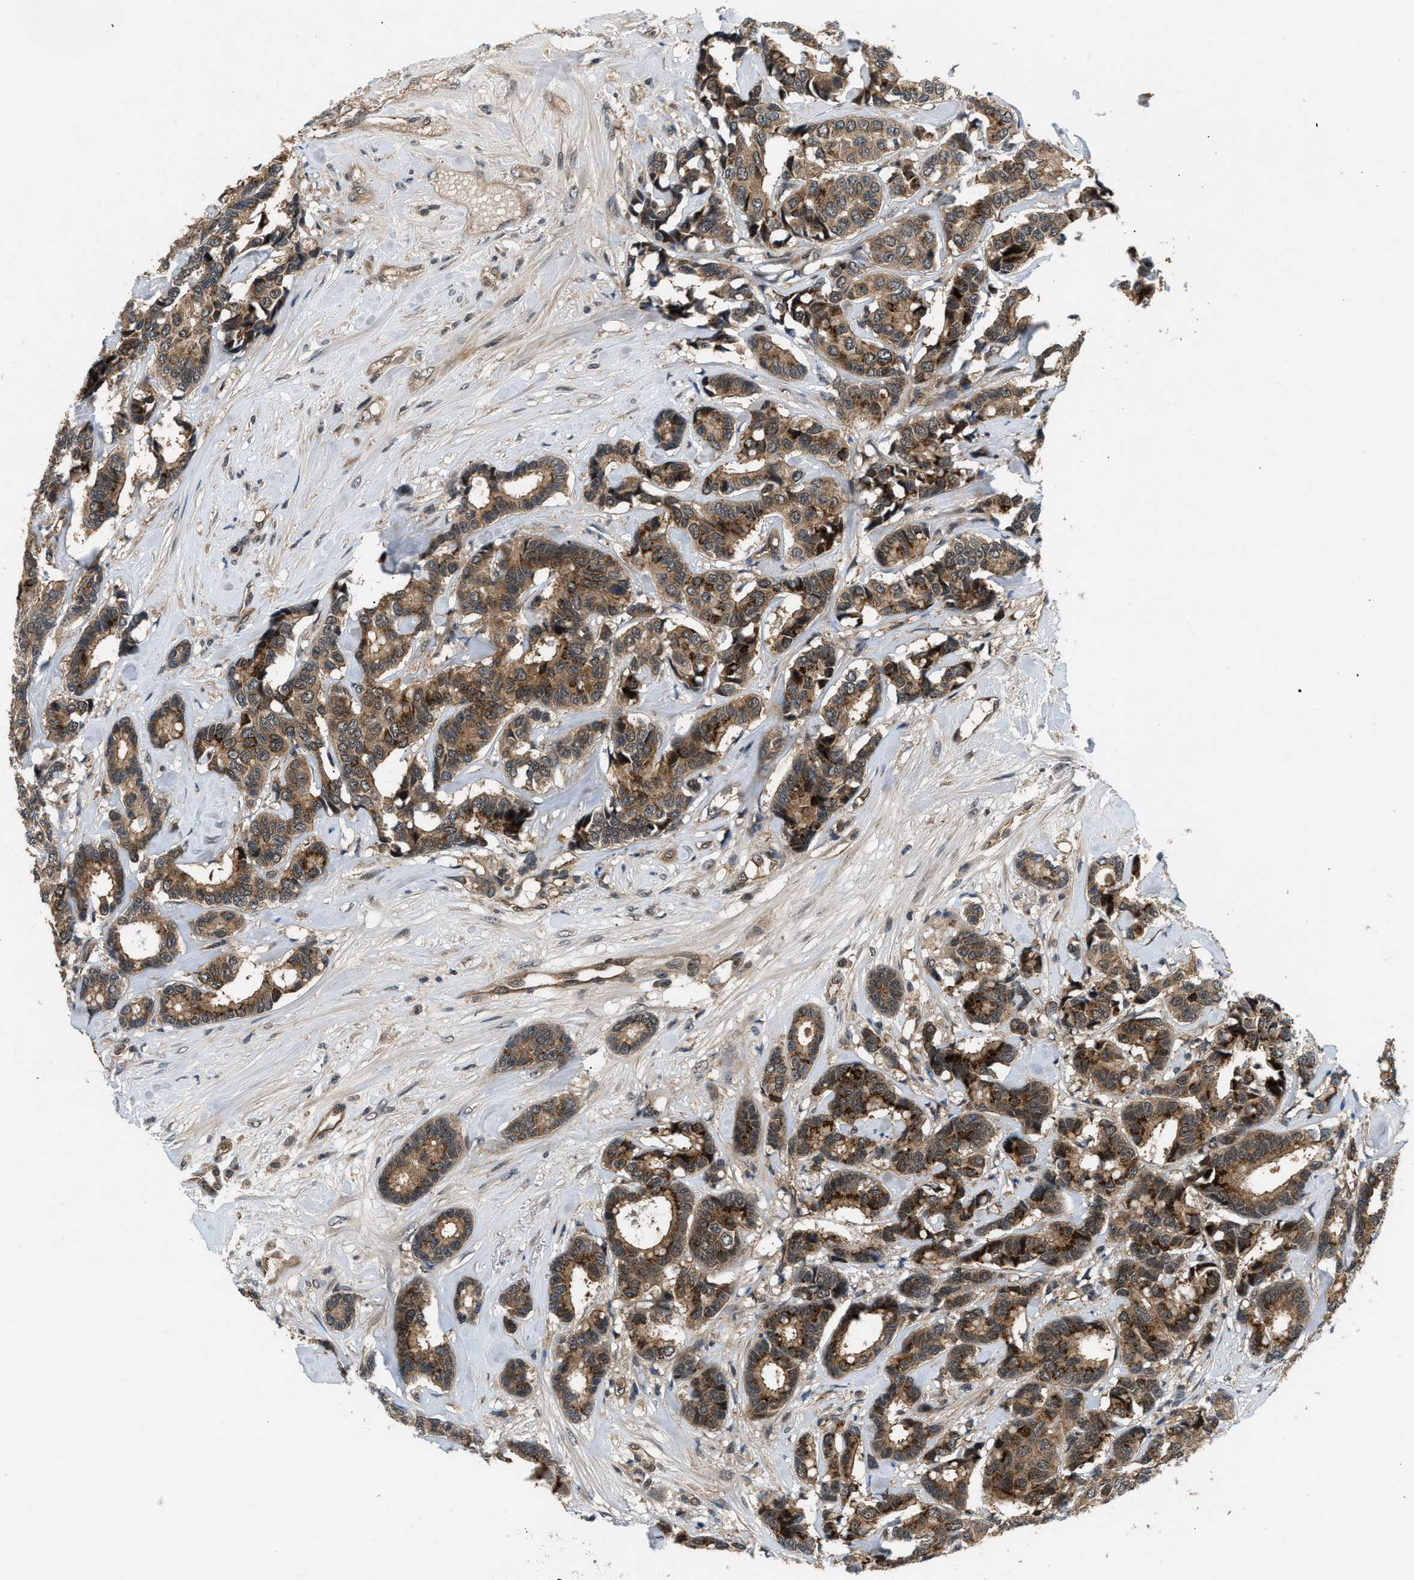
{"staining": {"intensity": "moderate", "quantity": ">75%", "location": "cytoplasmic/membranous"}, "tissue": "breast cancer", "cell_type": "Tumor cells", "image_type": "cancer", "snomed": [{"axis": "morphology", "description": "Duct carcinoma"}, {"axis": "topography", "description": "Breast"}], "caption": "Moderate cytoplasmic/membranous staining for a protein is identified in about >75% of tumor cells of breast cancer using immunohistochemistry.", "gene": "COPS2", "patient": {"sex": "female", "age": 87}}